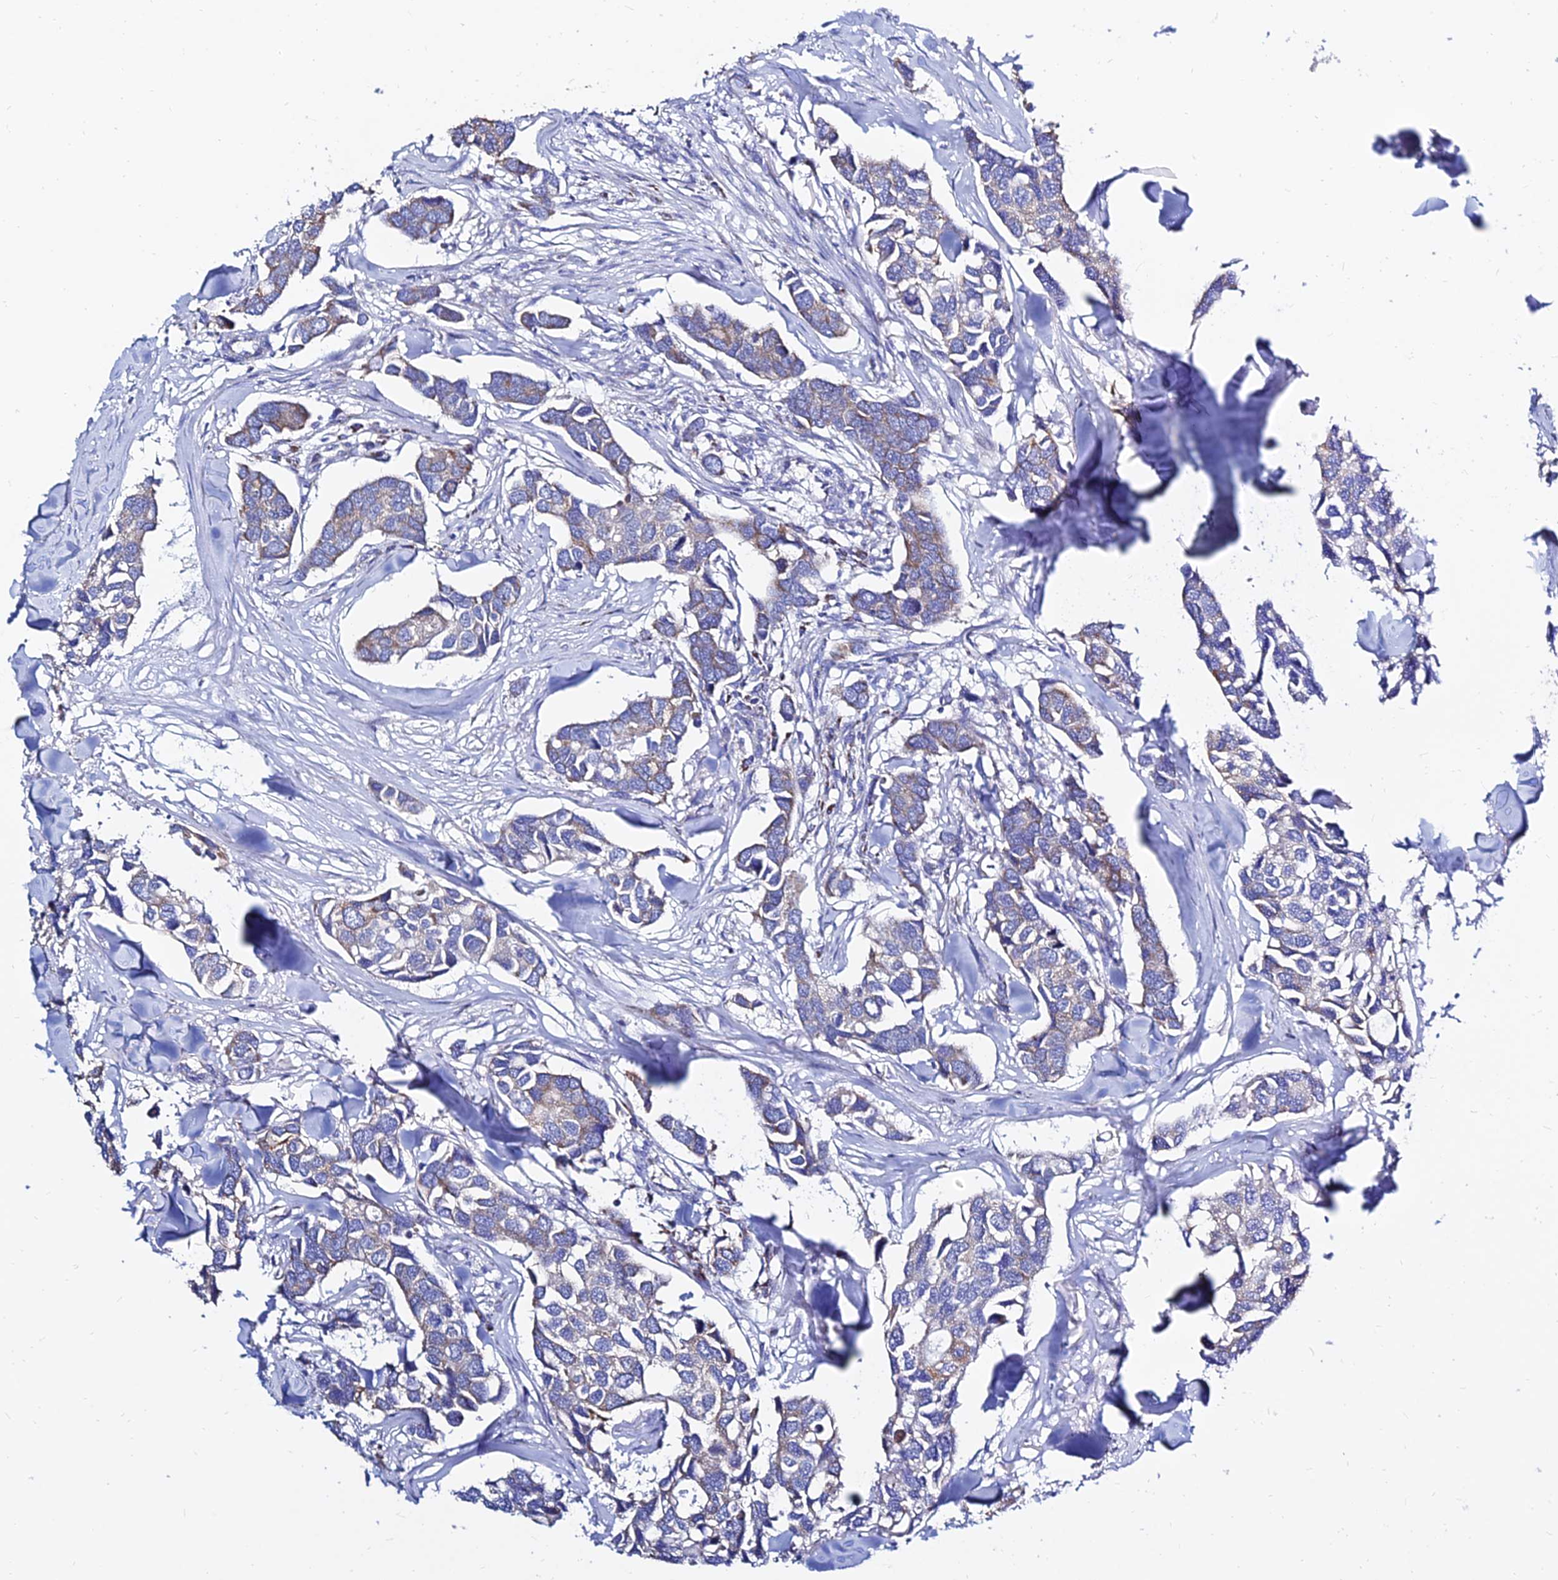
{"staining": {"intensity": "weak", "quantity": "25%-75%", "location": "cytoplasmic/membranous"}, "tissue": "breast cancer", "cell_type": "Tumor cells", "image_type": "cancer", "snomed": [{"axis": "morphology", "description": "Duct carcinoma"}, {"axis": "topography", "description": "Breast"}], "caption": "Immunohistochemical staining of human breast intraductal carcinoma displays low levels of weak cytoplasmic/membranous staining in approximately 25%-75% of tumor cells. (DAB IHC, brown staining for protein, blue staining for nuclei).", "gene": "MGST1", "patient": {"sex": "female", "age": 83}}